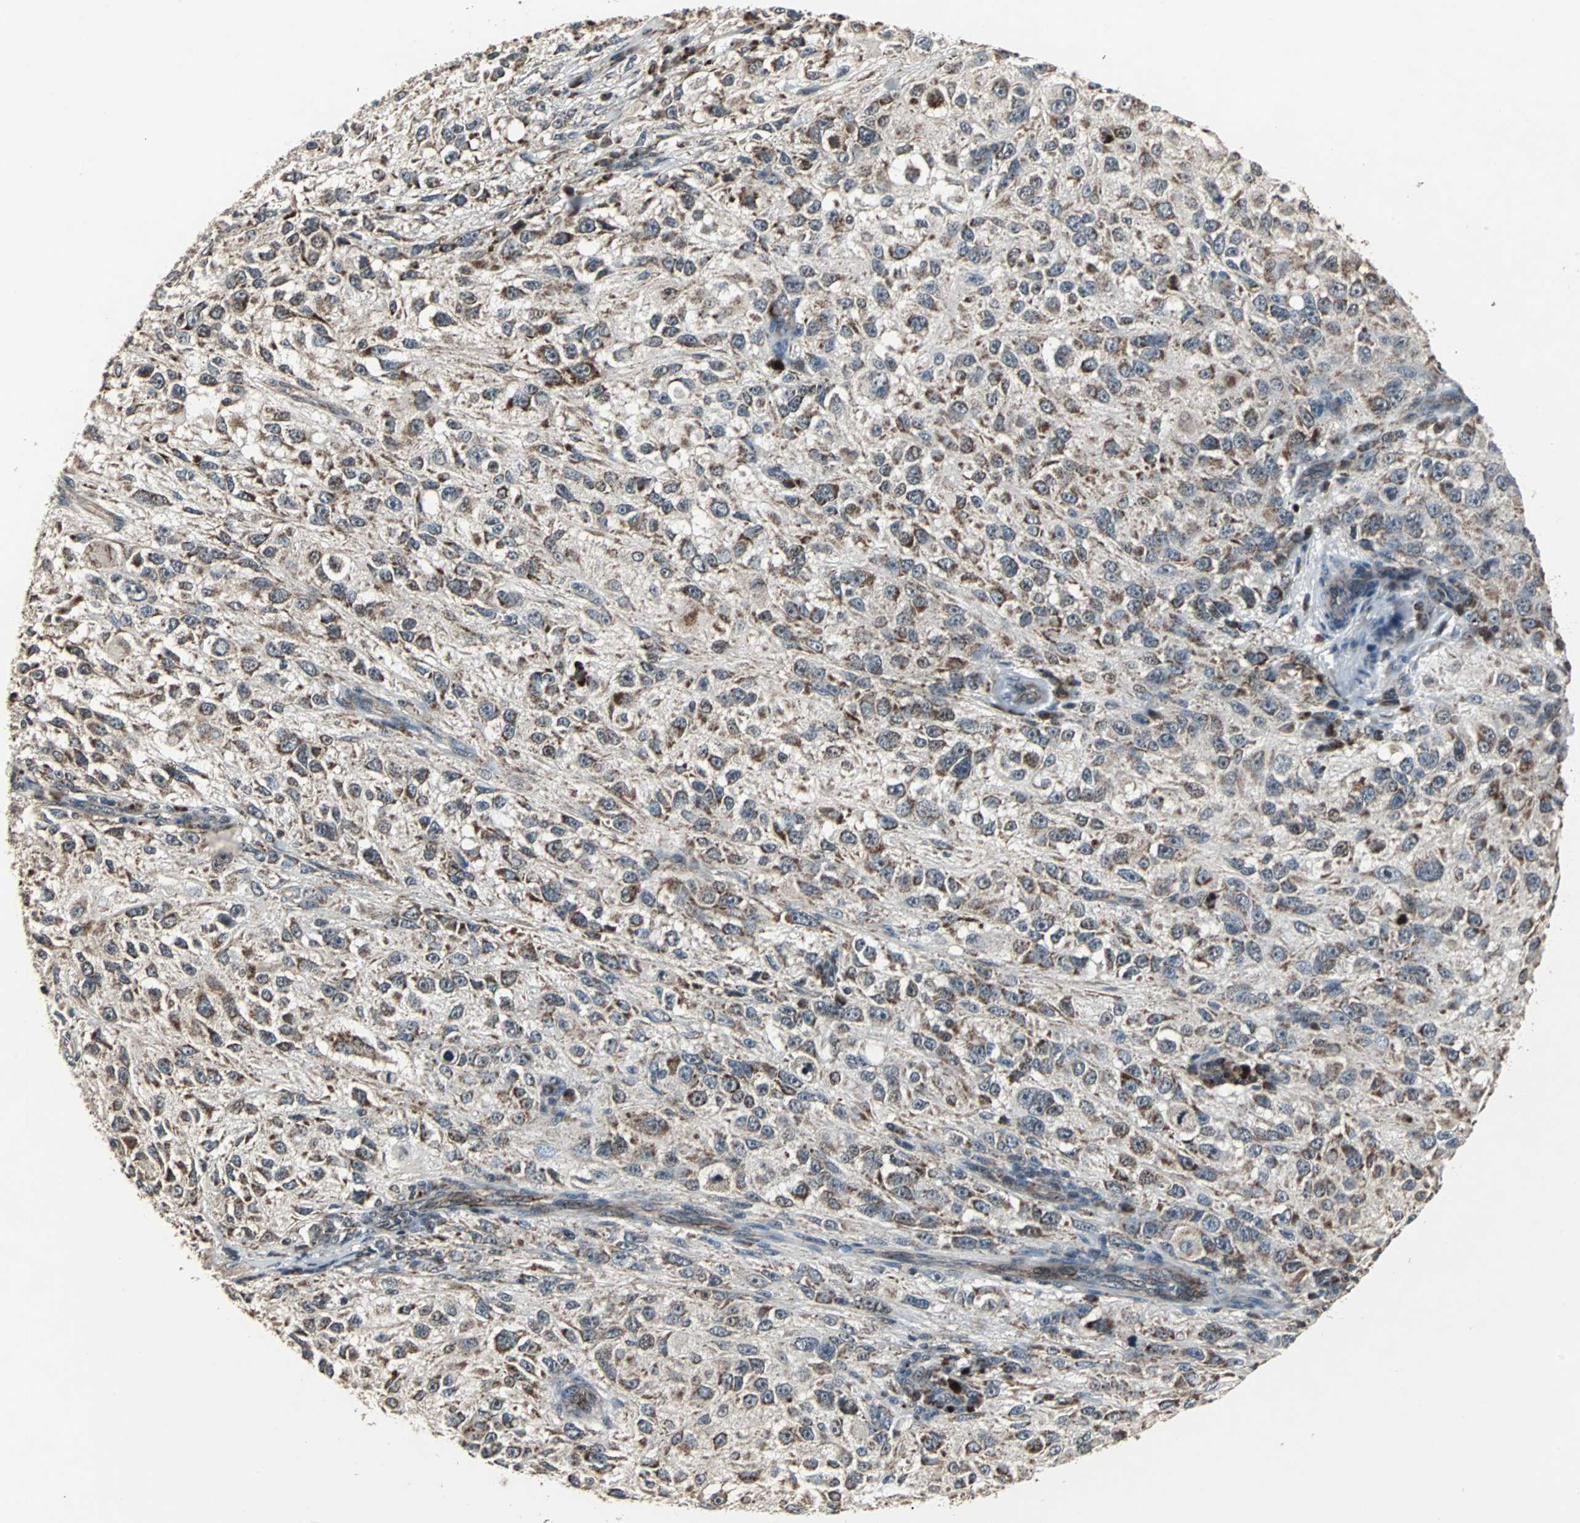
{"staining": {"intensity": "strong", "quantity": "25%-75%", "location": "cytoplasmic/membranous"}, "tissue": "melanoma", "cell_type": "Tumor cells", "image_type": "cancer", "snomed": [{"axis": "morphology", "description": "Necrosis, NOS"}, {"axis": "morphology", "description": "Malignant melanoma, NOS"}, {"axis": "topography", "description": "Skin"}], "caption": "Brown immunohistochemical staining in human melanoma reveals strong cytoplasmic/membranous staining in approximately 25%-75% of tumor cells.", "gene": "MRPL40", "patient": {"sex": "female", "age": 87}}